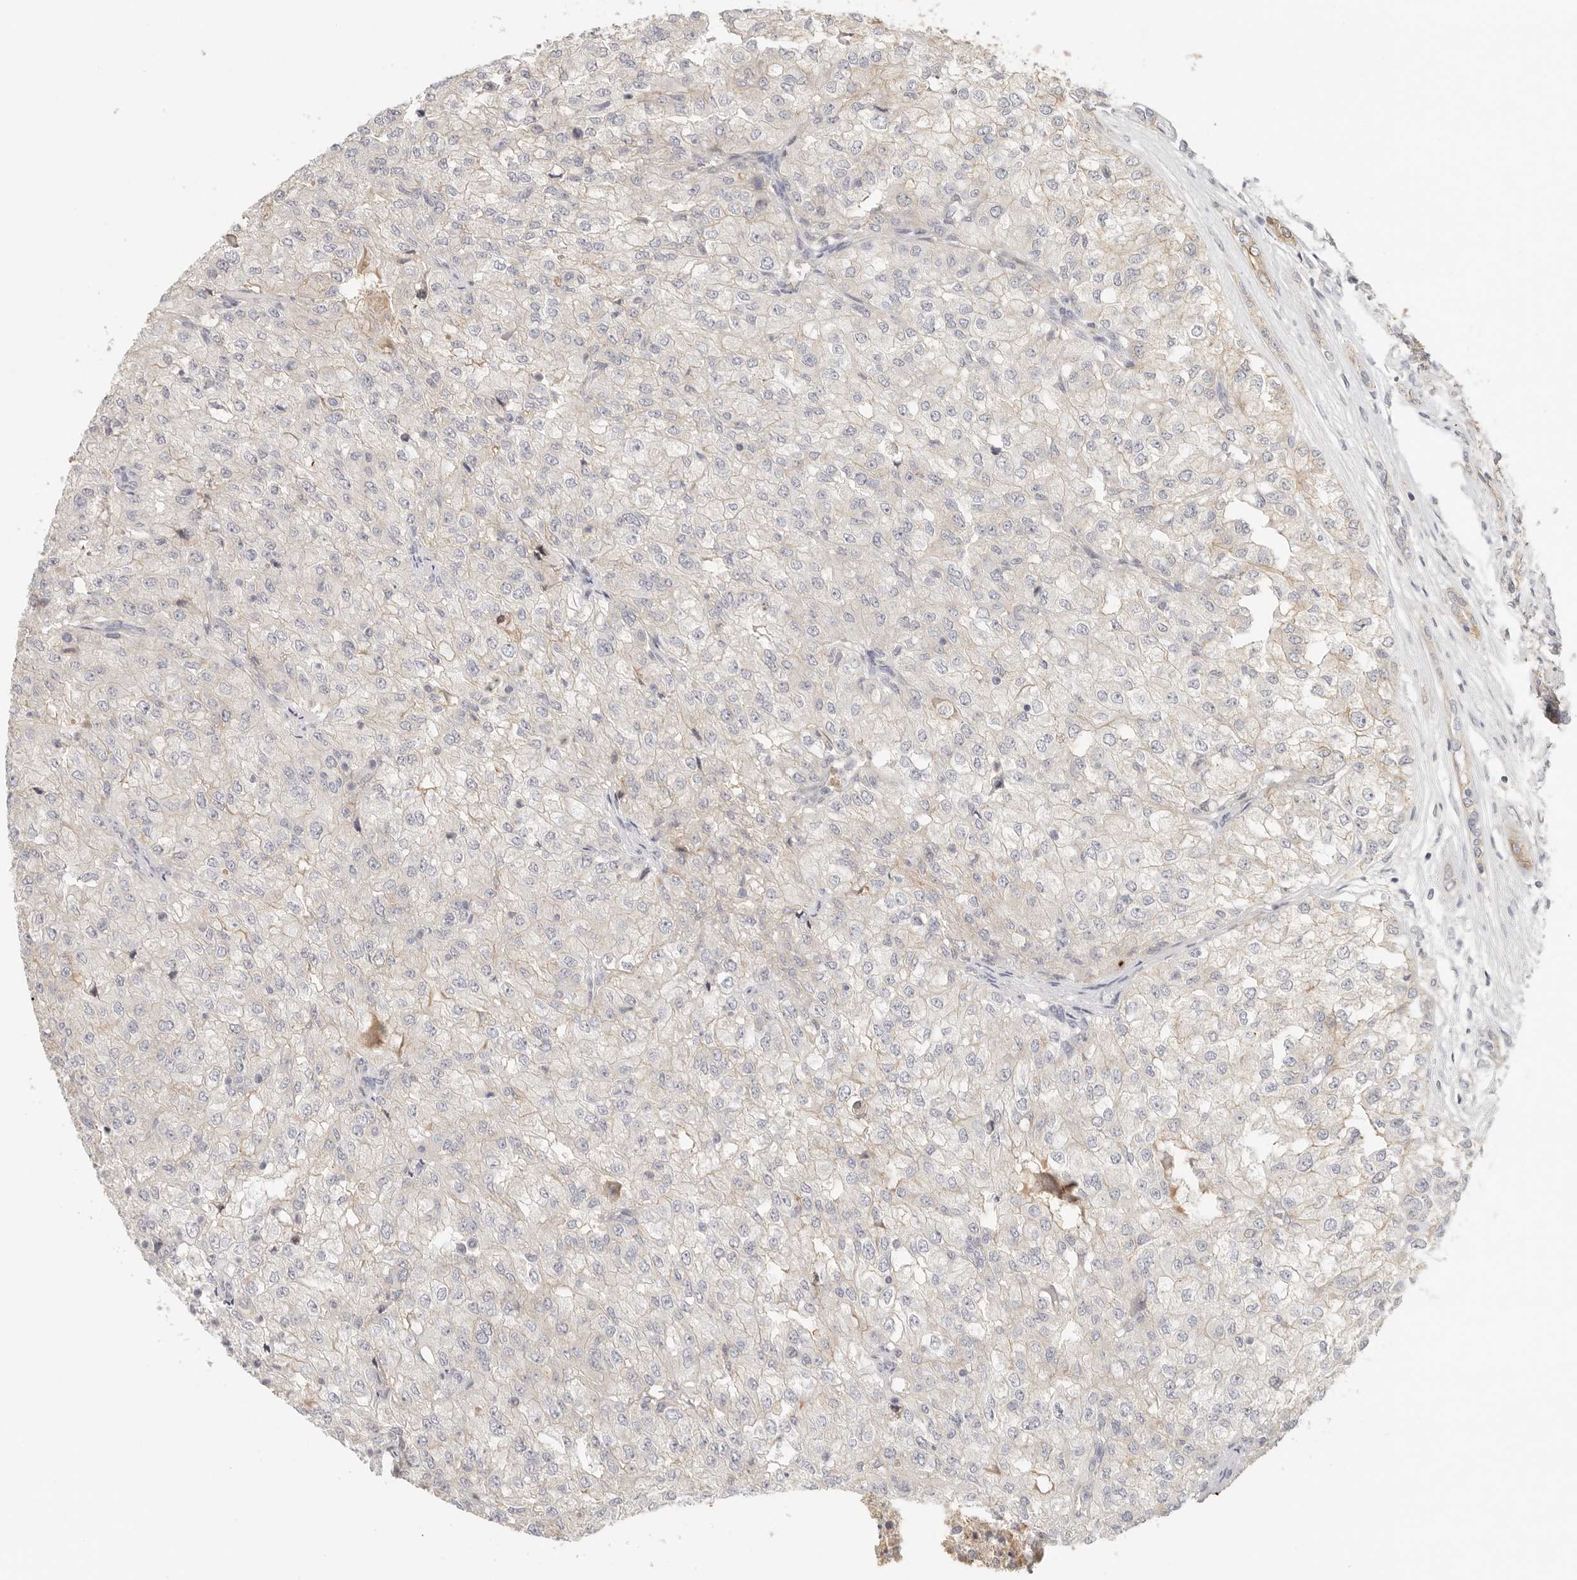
{"staining": {"intensity": "weak", "quantity": "<25%", "location": "cytoplasmic/membranous"}, "tissue": "renal cancer", "cell_type": "Tumor cells", "image_type": "cancer", "snomed": [{"axis": "morphology", "description": "Adenocarcinoma, NOS"}, {"axis": "topography", "description": "Kidney"}], "caption": "Tumor cells show no significant expression in adenocarcinoma (renal).", "gene": "ANXA9", "patient": {"sex": "female", "age": 54}}